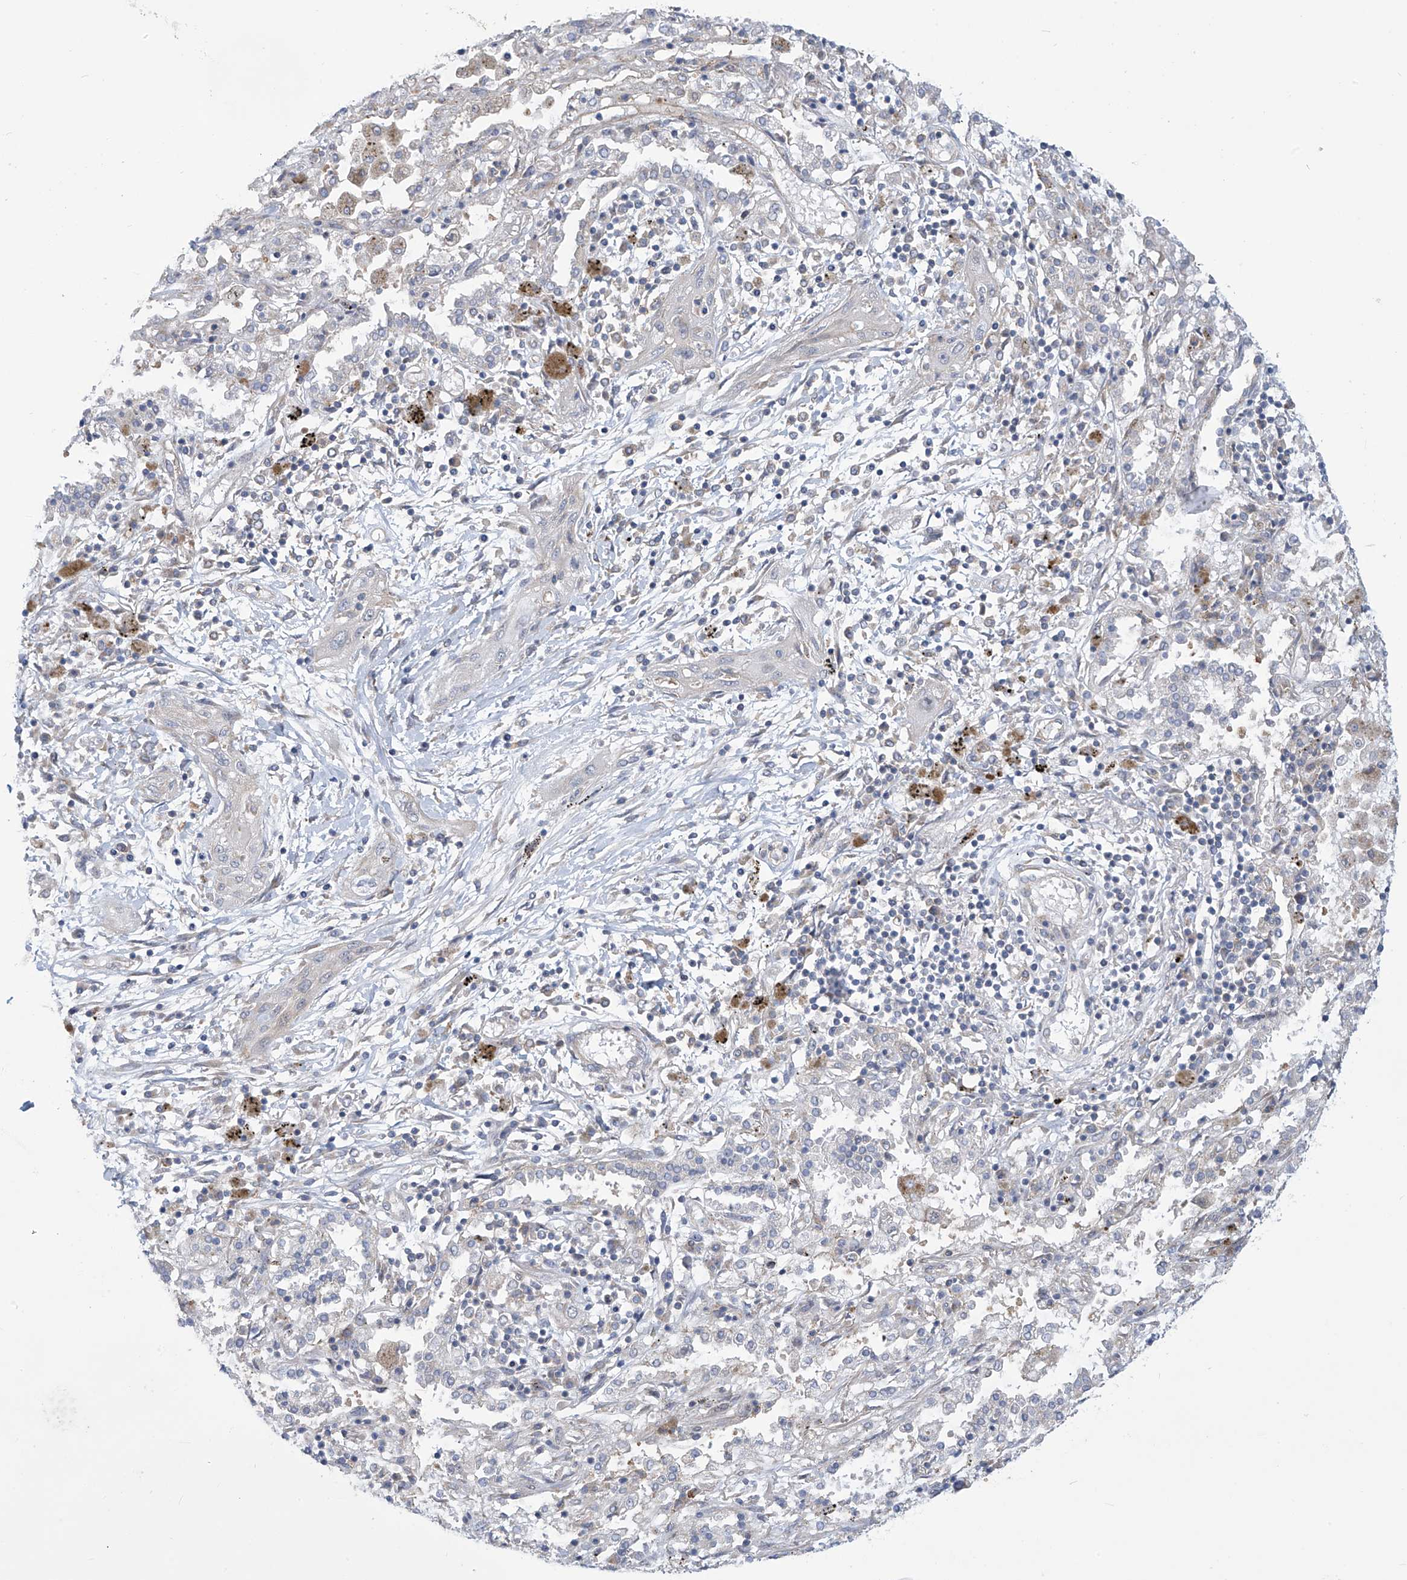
{"staining": {"intensity": "negative", "quantity": "none", "location": "none"}, "tissue": "lung cancer", "cell_type": "Tumor cells", "image_type": "cancer", "snomed": [{"axis": "morphology", "description": "Squamous cell carcinoma, NOS"}, {"axis": "topography", "description": "Lung"}], "caption": "The image reveals no significant positivity in tumor cells of squamous cell carcinoma (lung).", "gene": "ADAT2", "patient": {"sex": "female", "age": 47}}